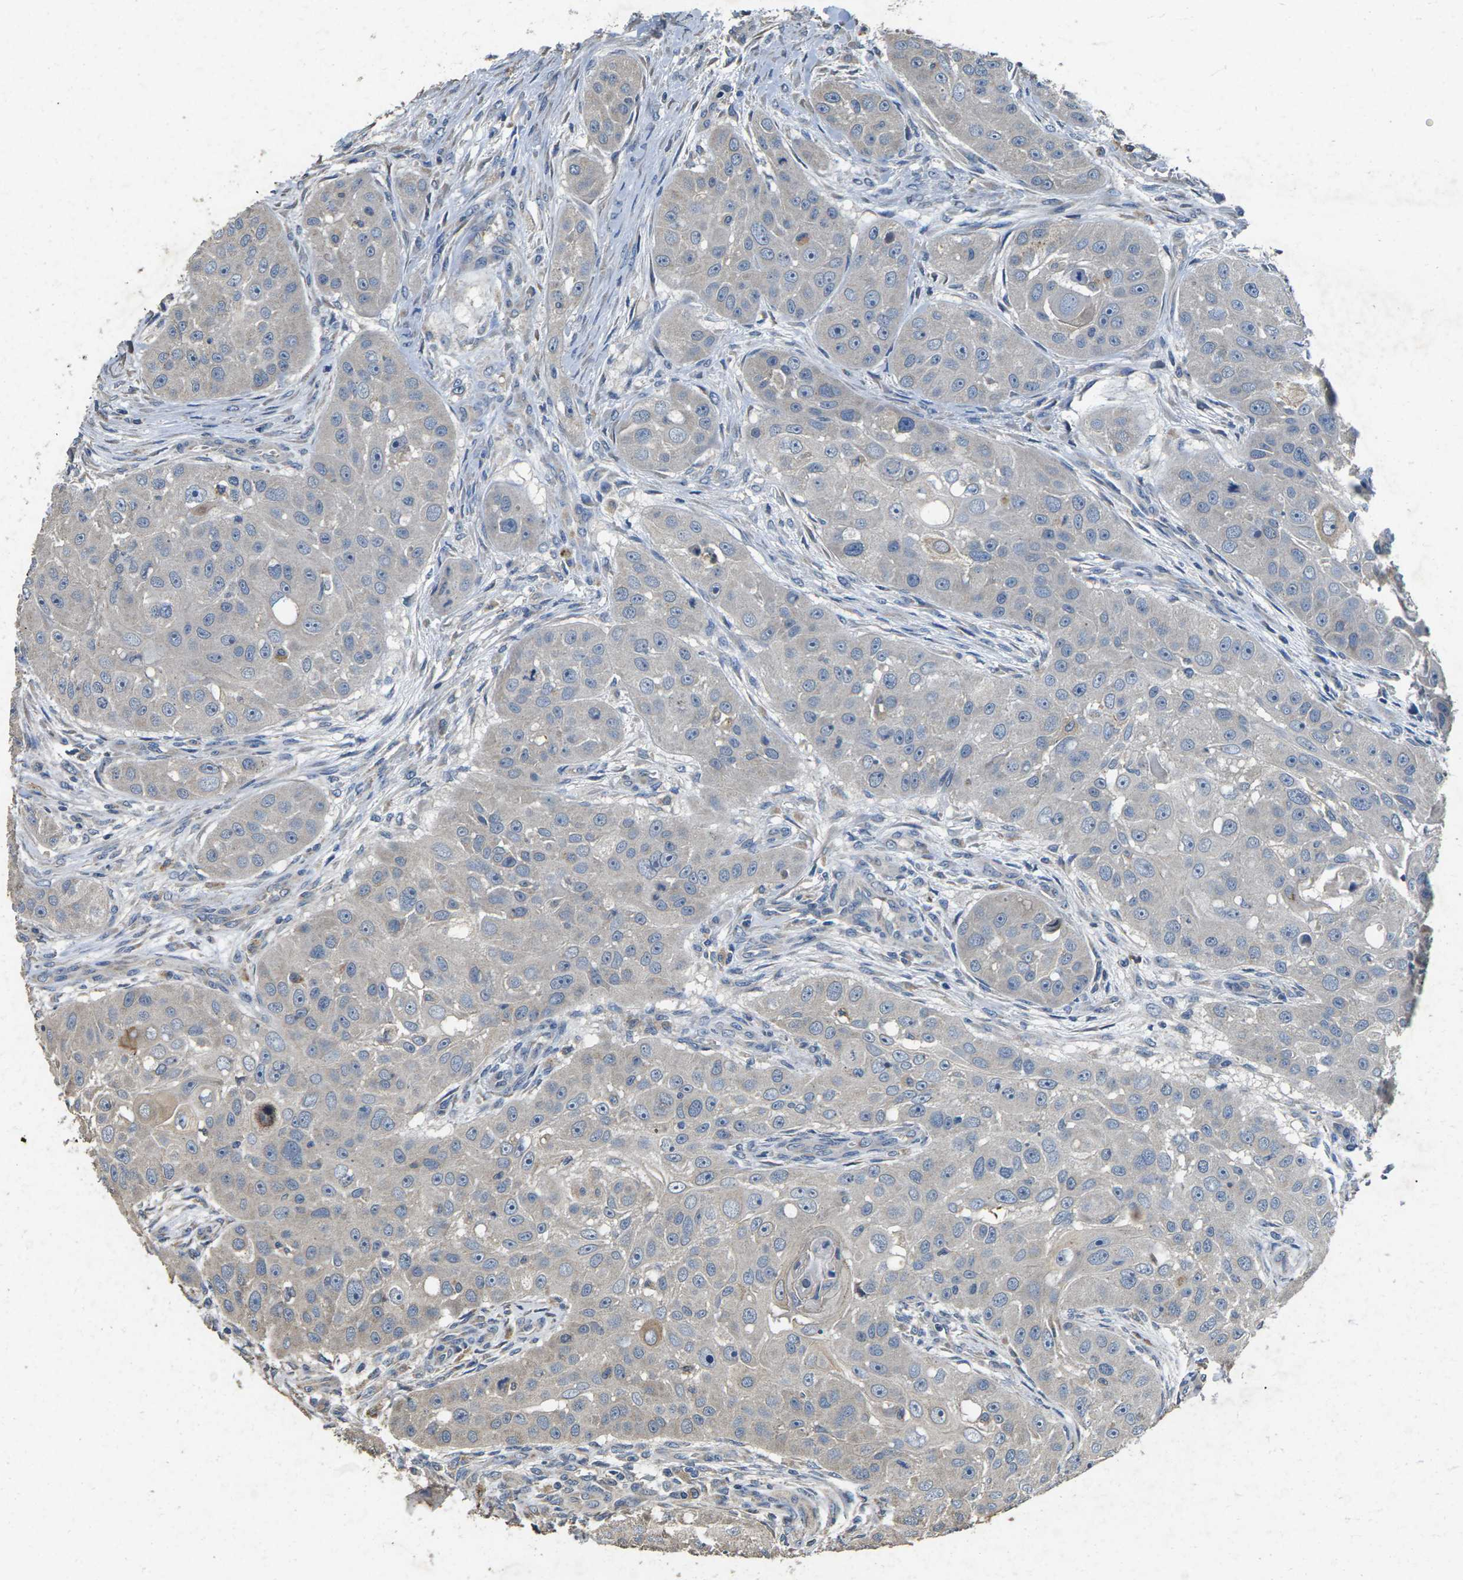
{"staining": {"intensity": "negative", "quantity": "none", "location": "none"}, "tissue": "head and neck cancer", "cell_type": "Tumor cells", "image_type": "cancer", "snomed": [{"axis": "morphology", "description": "Normal tissue, NOS"}, {"axis": "morphology", "description": "Squamous cell carcinoma, NOS"}, {"axis": "topography", "description": "Skeletal muscle"}, {"axis": "topography", "description": "Head-Neck"}], "caption": "This histopathology image is of head and neck cancer (squamous cell carcinoma) stained with immunohistochemistry (IHC) to label a protein in brown with the nuclei are counter-stained blue. There is no expression in tumor cells.", "gene": "B4GAT1", "patient": {"sex": "male", "age": 51}}